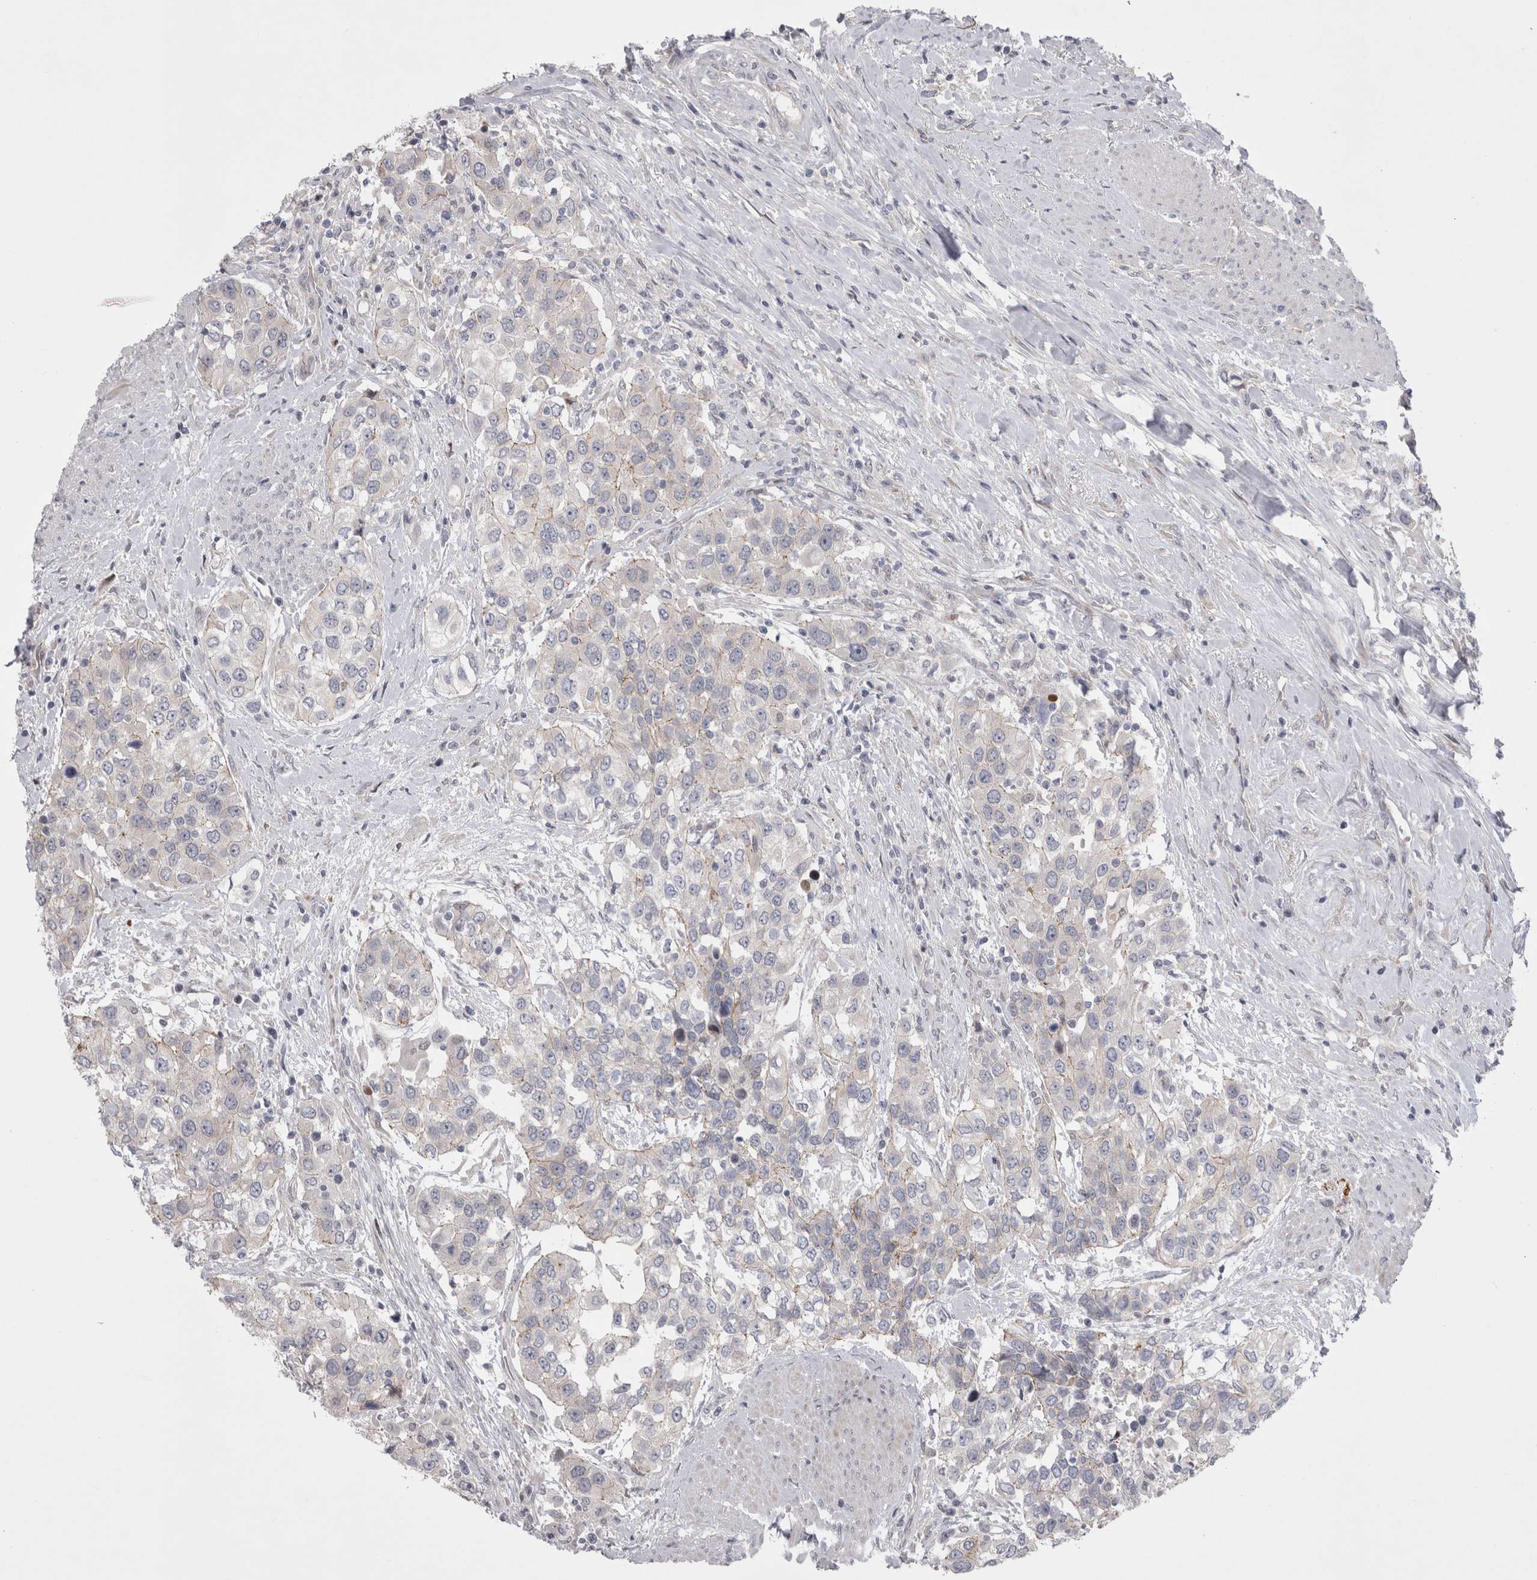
{"staining": {"intensity": "negative", "quantity": "none", "location": "none"}, "tissue": "urothelial cancer", "cell_type": "Tumor cells", "image_type": "cancer", "snomed": [{"axis": "morphology", "description": "Urothelial carcinoma, High grade"}, {"axis": "topography", "description": "Urinary bladder"}], "caption": "The photomicrograph exhibits no staining of tumor cells in urothelial carcinoma (high-grade).", "gene": "NENF", "patient": {"sex": "female", "age": 80}}